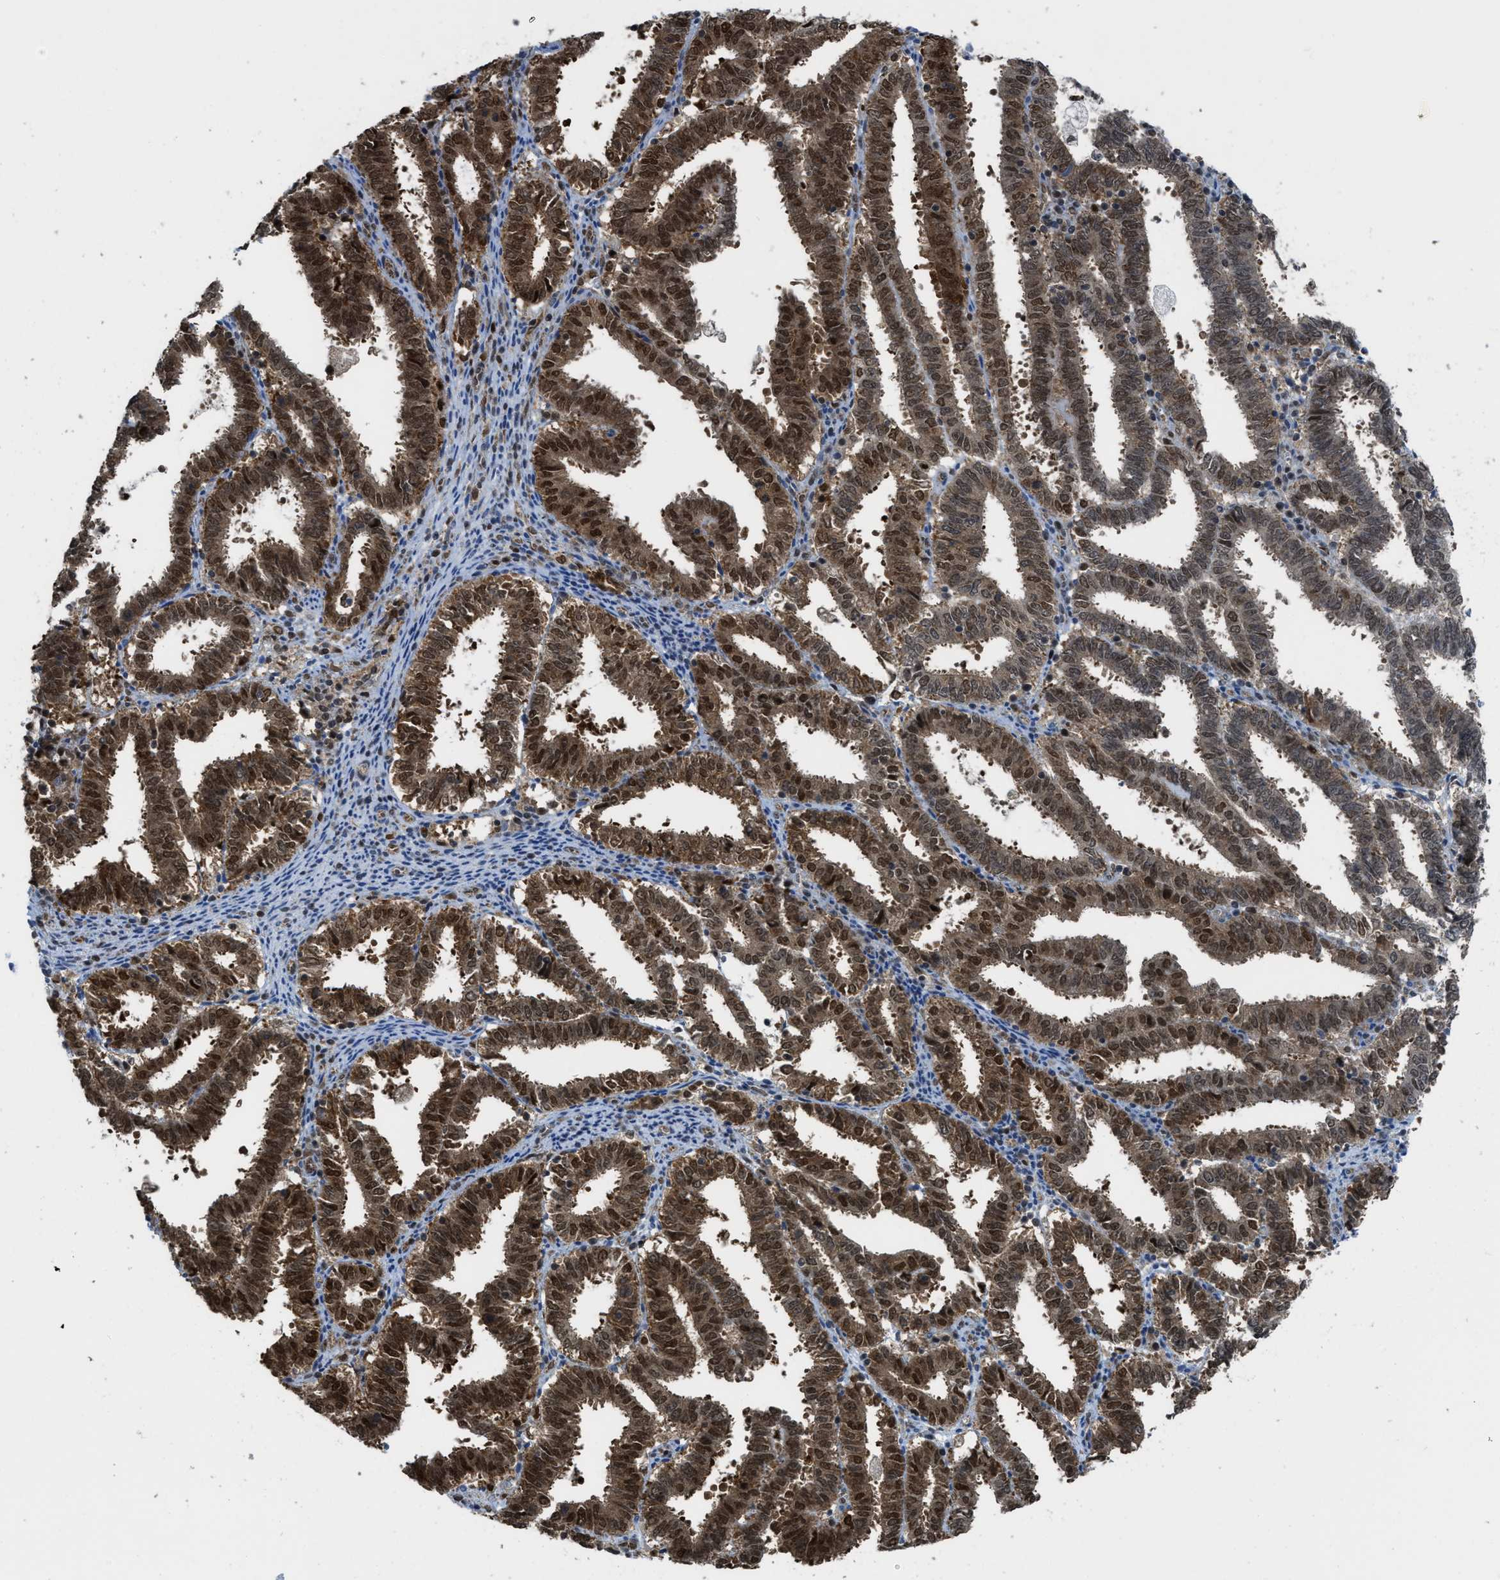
{"staining": {"intensity": "strong", "quantity": ">75%", "location": "cytoplasmic/membranous,nuclear"}, "tissue": "endometrial cancer", "cell_type": "Tumor cells", "image_type": "cancer", "snomed": [{"axis": "morphology", "description": "Adenocarcinoma, NOS"}, {"axis": "topography", "description": "Uterus"}], "caption": "Immunohistochemistry staining of endometrial cancer (adenocarcinoma), which demonstrates high levels of strong cytoplasmic/membranous and nuclear positivity in about >75% of tumor cells indicating strong cytoplasmic/membranous and nuclear protein positivity. The staining was performed using DAB (brown) for protein detection and nuclei were counterstained in hematoxylin (blue).", "gene": "TNPO1", "patient": {"sex": "female", "age": 83}}